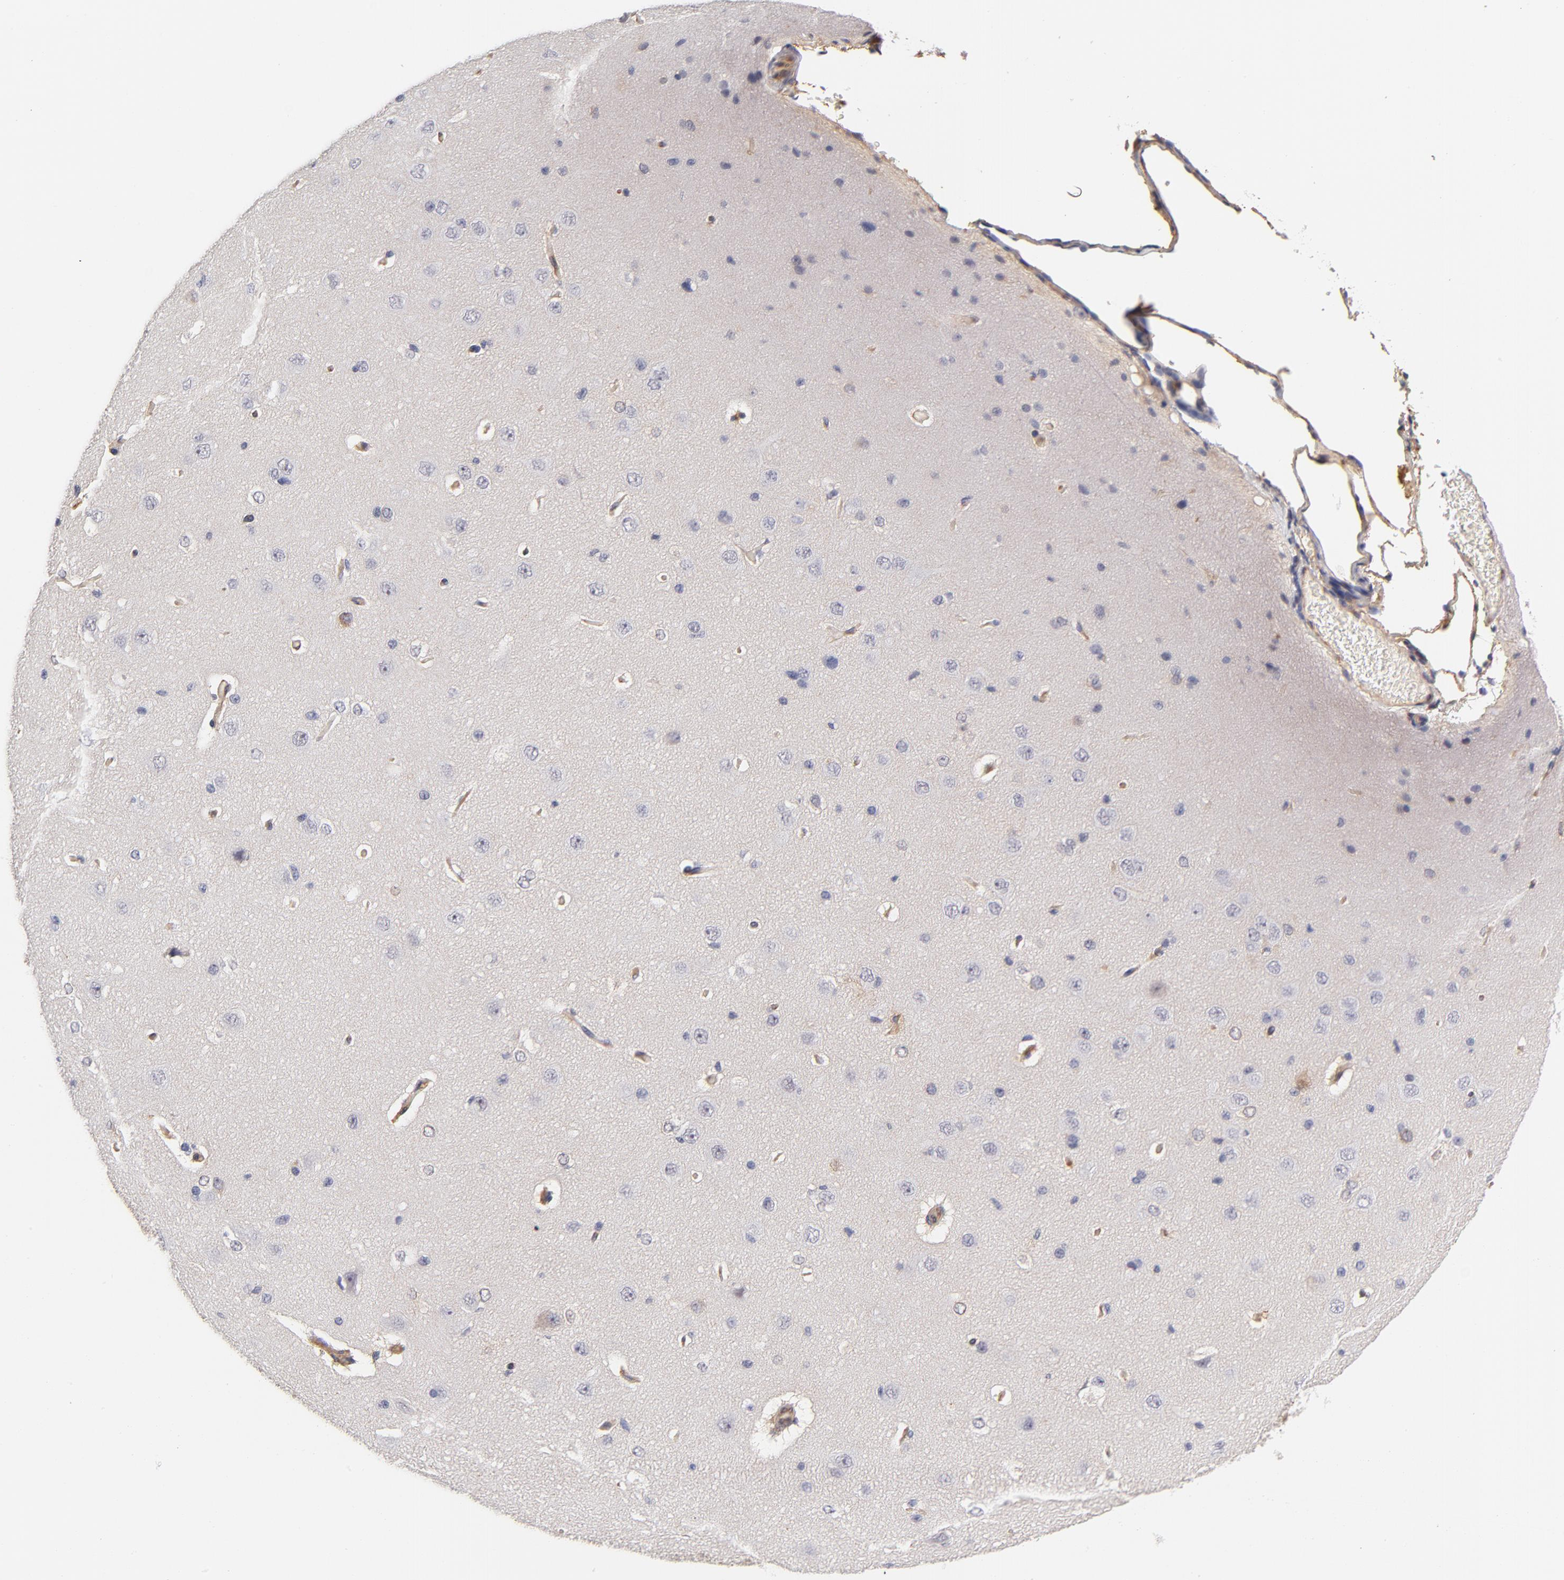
{"staining": {"intensity": "moderate", "quantity": "25%-75%", "location": "cytoplasmic/membranous"}, "tissue": "cerebral cortex", "cell_type": "Endothelial cells", "image_type": "normal", "snomed": [{"axis": "morphology", "description": "Normal tissue, NOS"}, {"axis": "topography", "description": "Cerebral cortex"}], "caption": "Normal cerebral cortex reveals moderate cytoplasmic/membranous expression in about 25%-75% of endothelial cells Using DAB (3,3'-diaminobenzidine) (brown) and hematoxylin (blue) stains, captured at high magnification using brightfield microscopy..", "gene": "FCMR", "patient": {"sex": "female", "age": 45}}